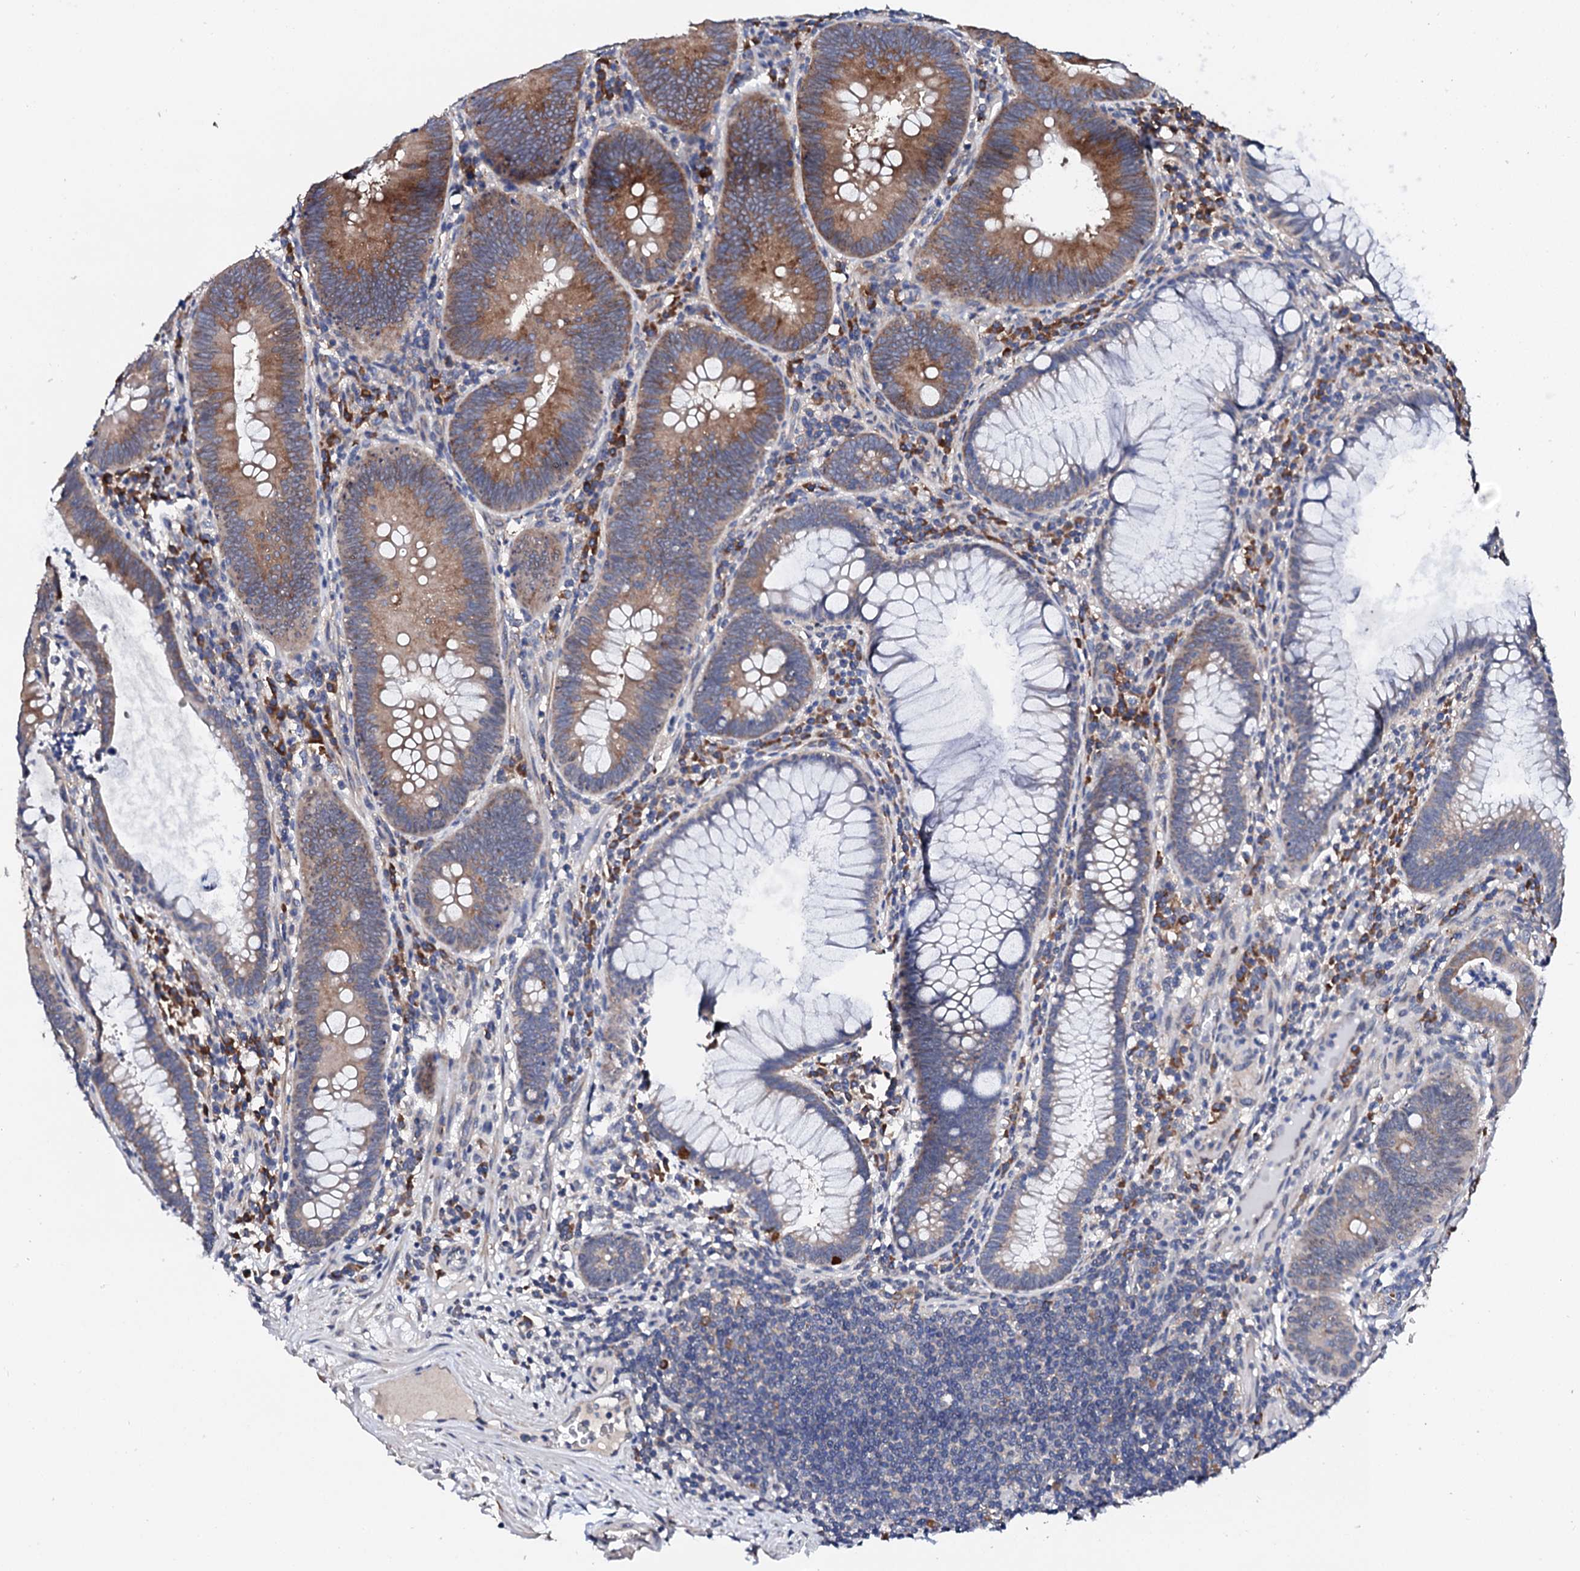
{"staining": {"intensity": "moderate", "quantity": ">75%", "location": "cytoplasmic/membranous"}, "tissue": "colorectal cancer", "cell_type": "Tumor cells", "image_type": "cancer", "snomed": [{"axis": "morphology", "description": "Adenocarcinoma, NOS"}, {"axis": "topography", "description": "Rectum"}], "caption": "Human adenocarcinoma (colorectal) stained with a brown dye exhibits moderate cytoplasmic/membranous positive staining in about >75% of tumor cells.", "gene": "NUP58", "patient": {"sex": "female", "age": 75}}